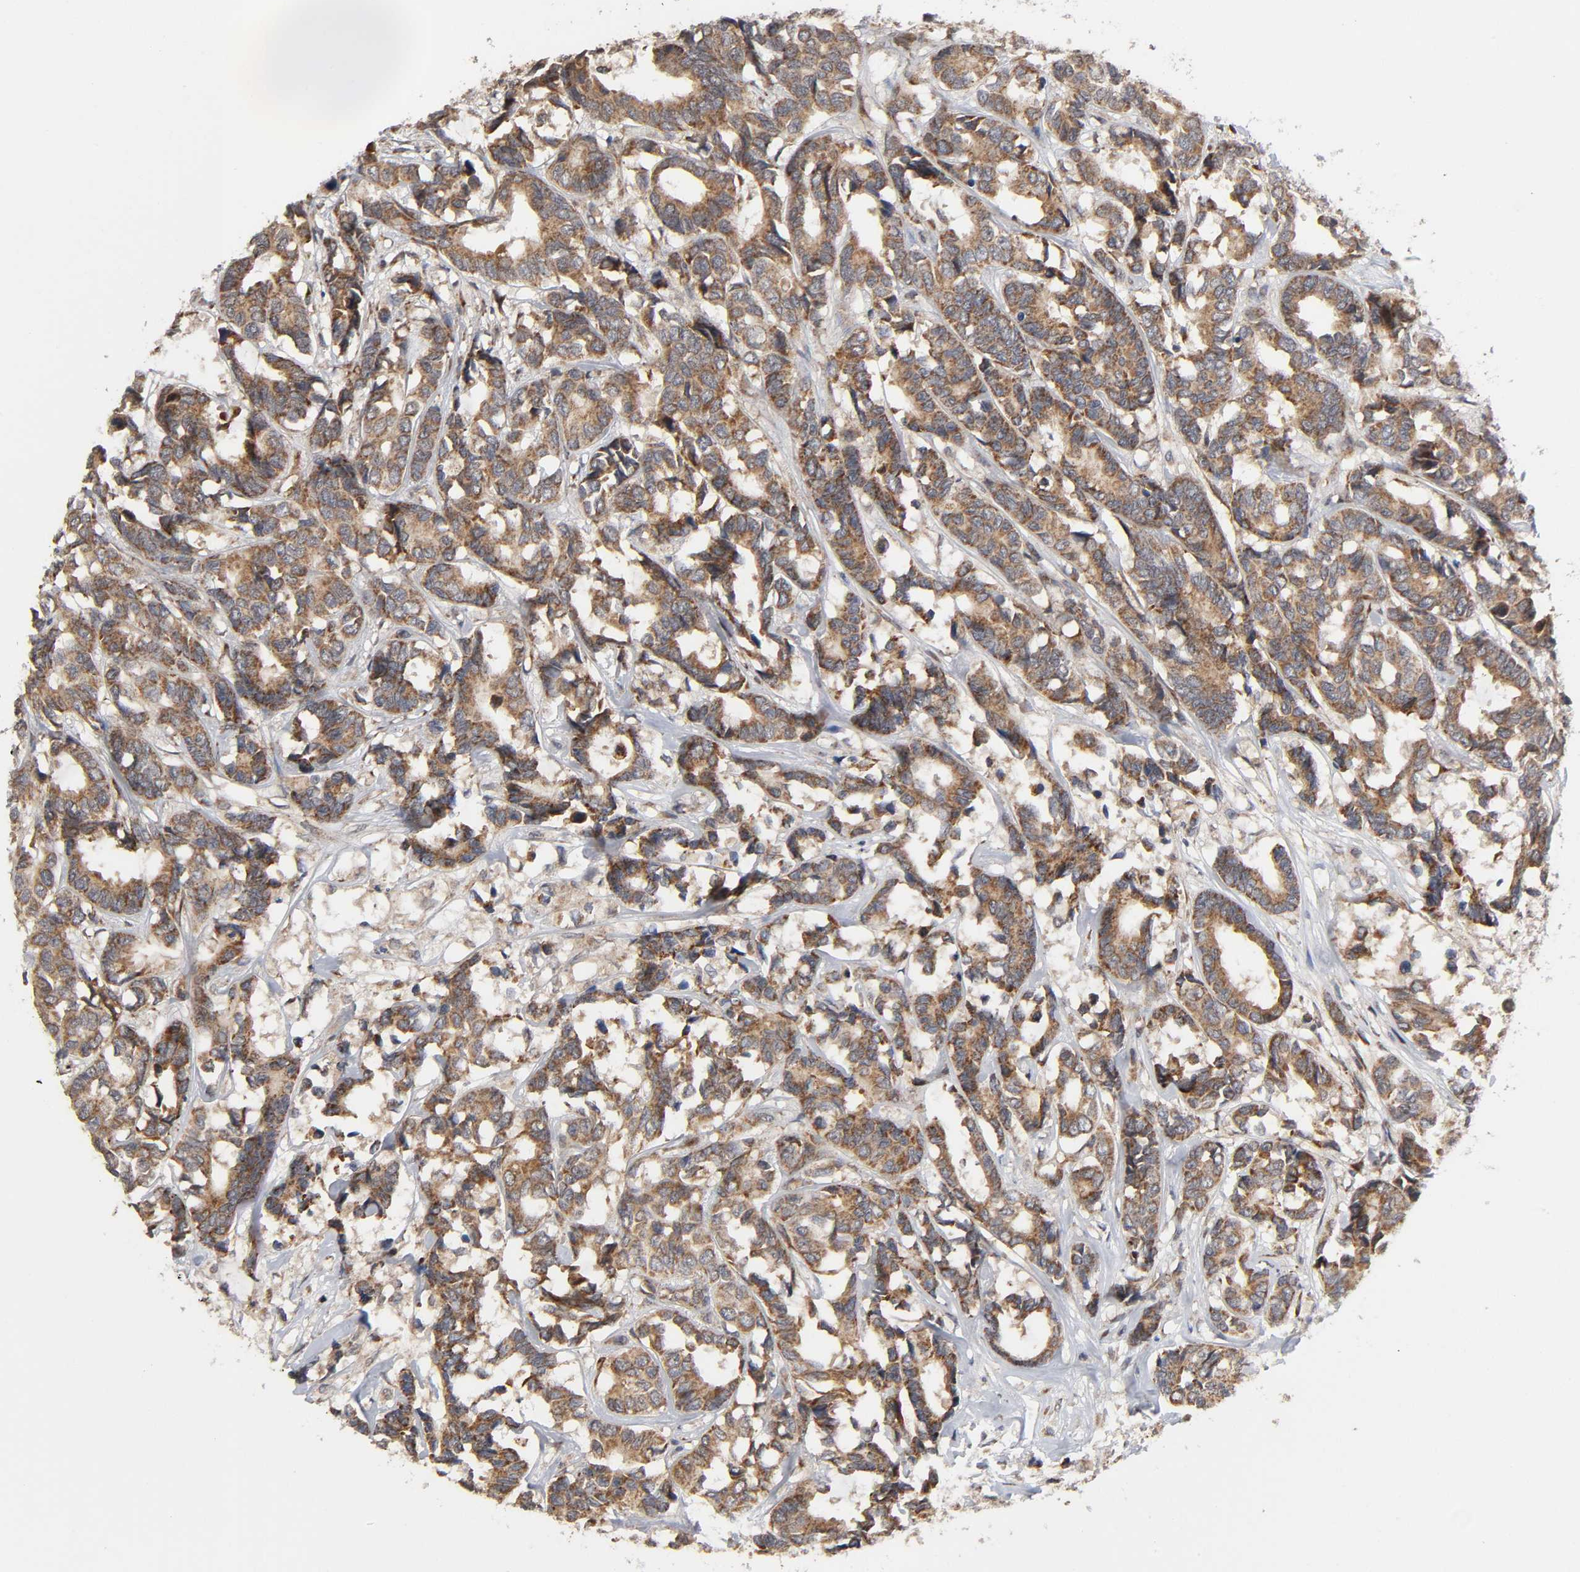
{"staining": {"intensity": "moderate", "quantity": ">75%", "location": "cytoplasmic/membranous"}, "tissue": "breast cancer", "cell_type": "Tumor cells", "image_type": "cancer", "snomed": [{"axis": "morphology", "description": "Duct carcinoma"}, {"axis": "topography", "description": "Breast"}], "caption": "Tumor cells show moderate cytoplasmic/membranous expression in about >75% of cells in breast cancer. Ihc stains the protein of interest in brown and the nuclei are stained blue.", "gene": "SLC30A9", "patient": {"sex": "female", "age": 87}}